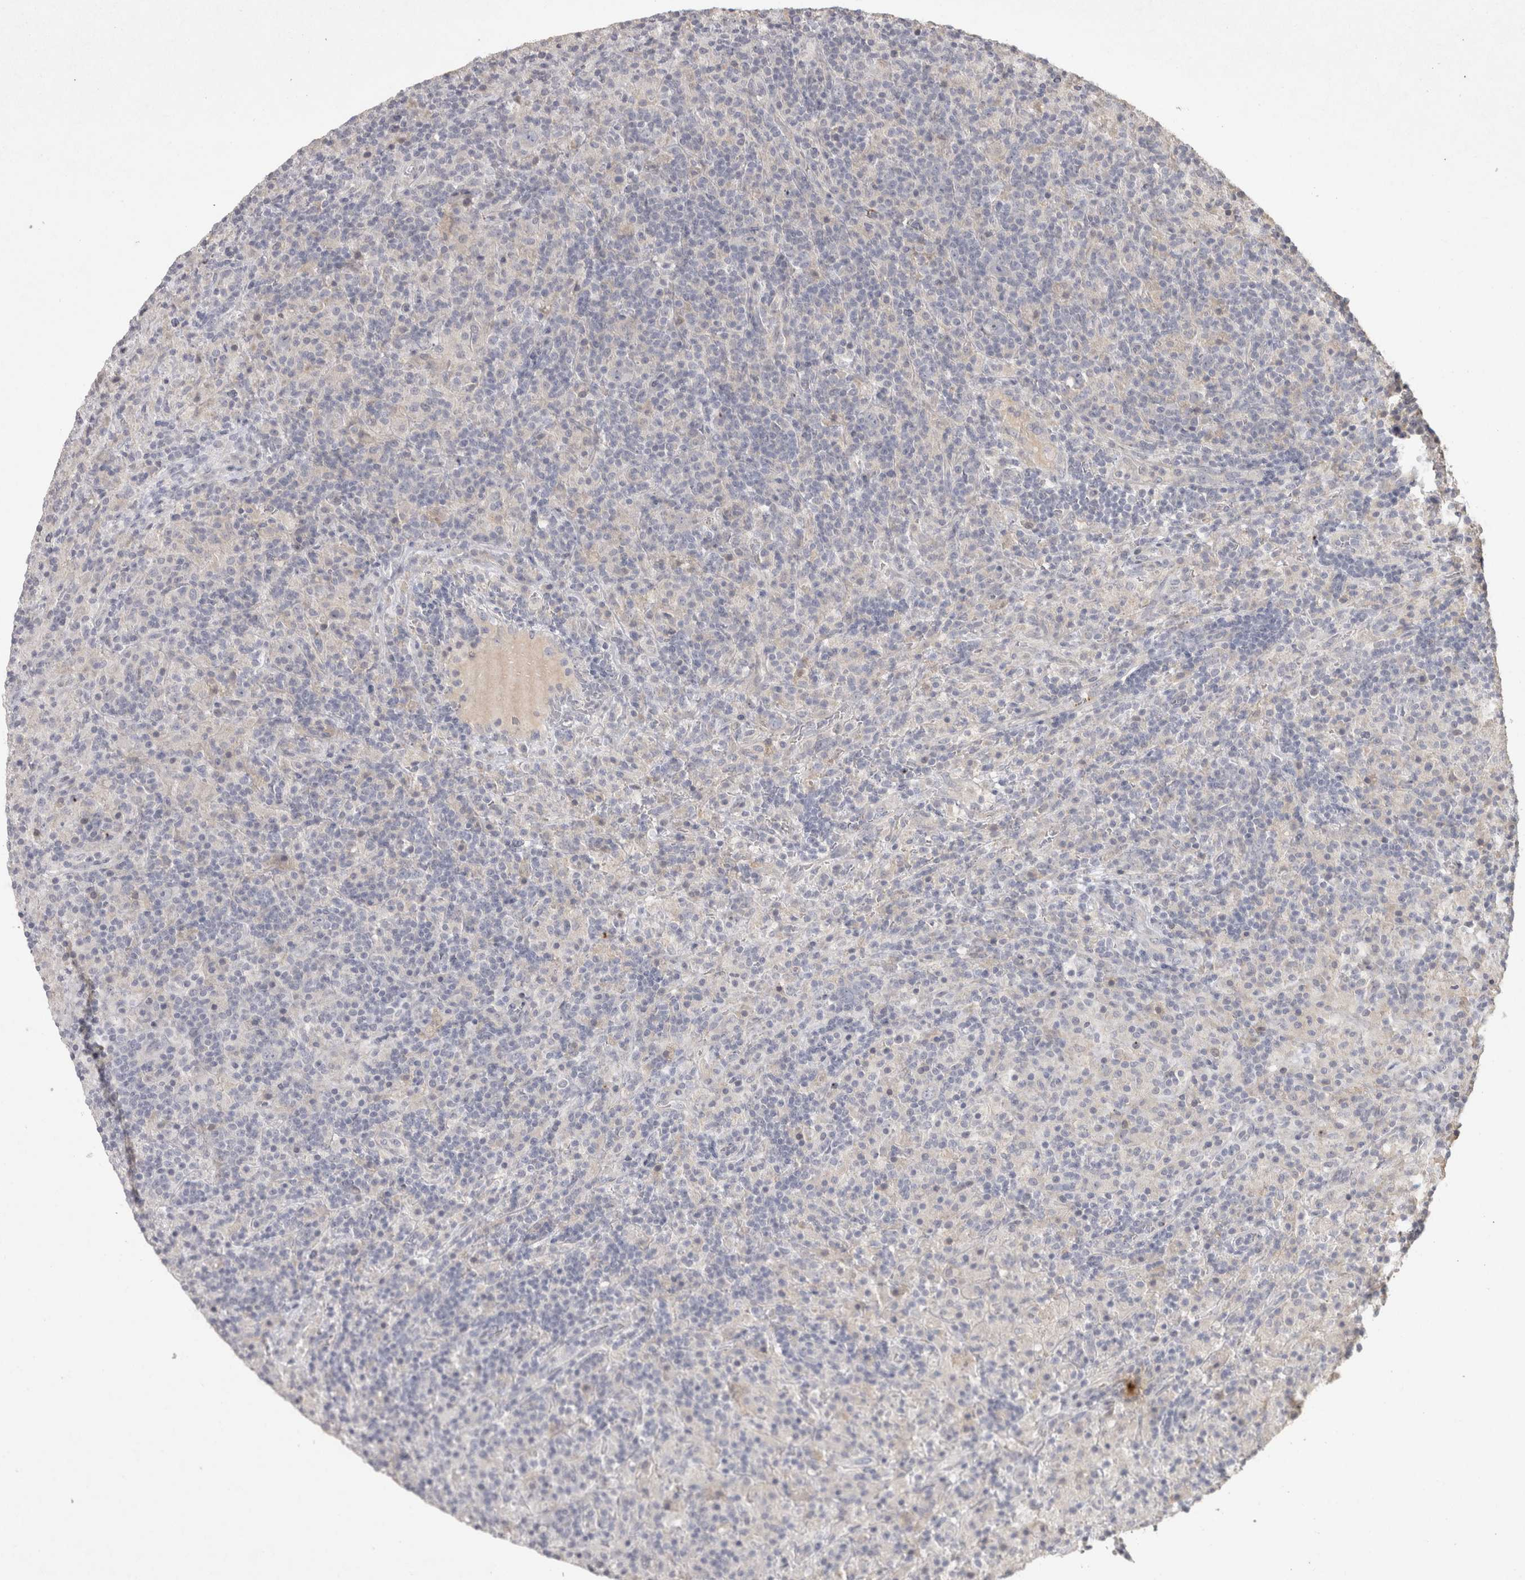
{"staining": {"intensity": "negative", "quantity": "none", "location": "none"}, "tissue": "lymphoma", "cell_type": "Tumor cells", "image_type": "cancer", "snomed": [{"axis": "morphology", "description": "Hodgkin's disease, NOS"}, {"axis": "topography", "description": "Lymph node"}], "caption": "Hodgkin's disease was stained to show a protein in brown. There is no significant staining in tumor cells.", "gene": "OSTN", "patient": {"sex": "male", "age": 70}}